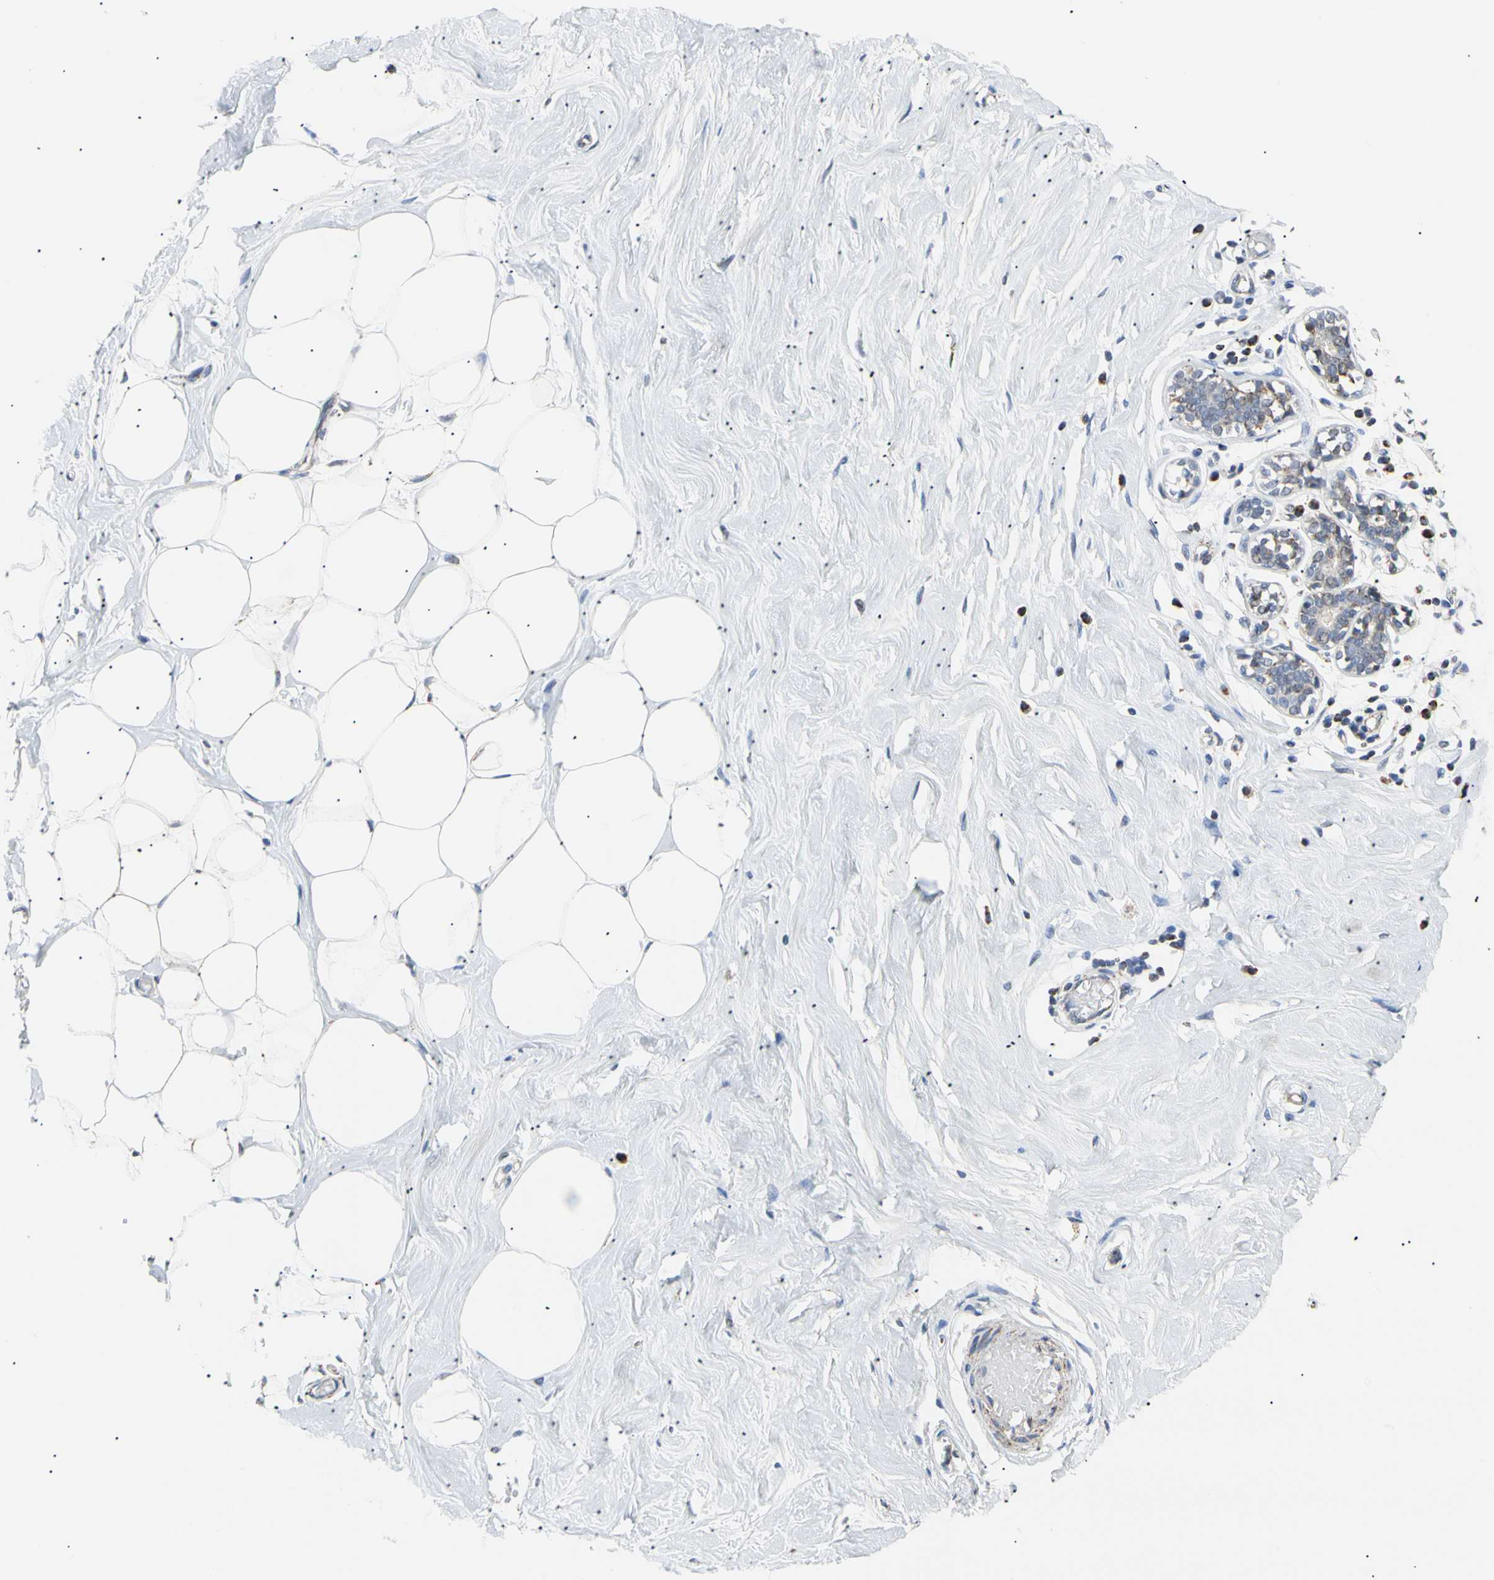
{"staining": {"intensity": "weak", "quantity": ">75%", "location": "cytoplasmic/membranous"}, "tissue": "adipose tissue", "cell_type": "Adipocytes", "image_type": "normal", "snomed": [{"axis": "morphology", "description": "Normal tissue, NOS"}, {"axis": "topography", "description": "Breast"}], "caption": "An immunohistochemistry (IHC) image of normal tissue is shown. Protein staining in brown shows weak cytoplasmic/membranous positivity in adipose tissue within adipocytes.", "gene": "ACAT1", "patient": {"sex": "female", "age": 44}}